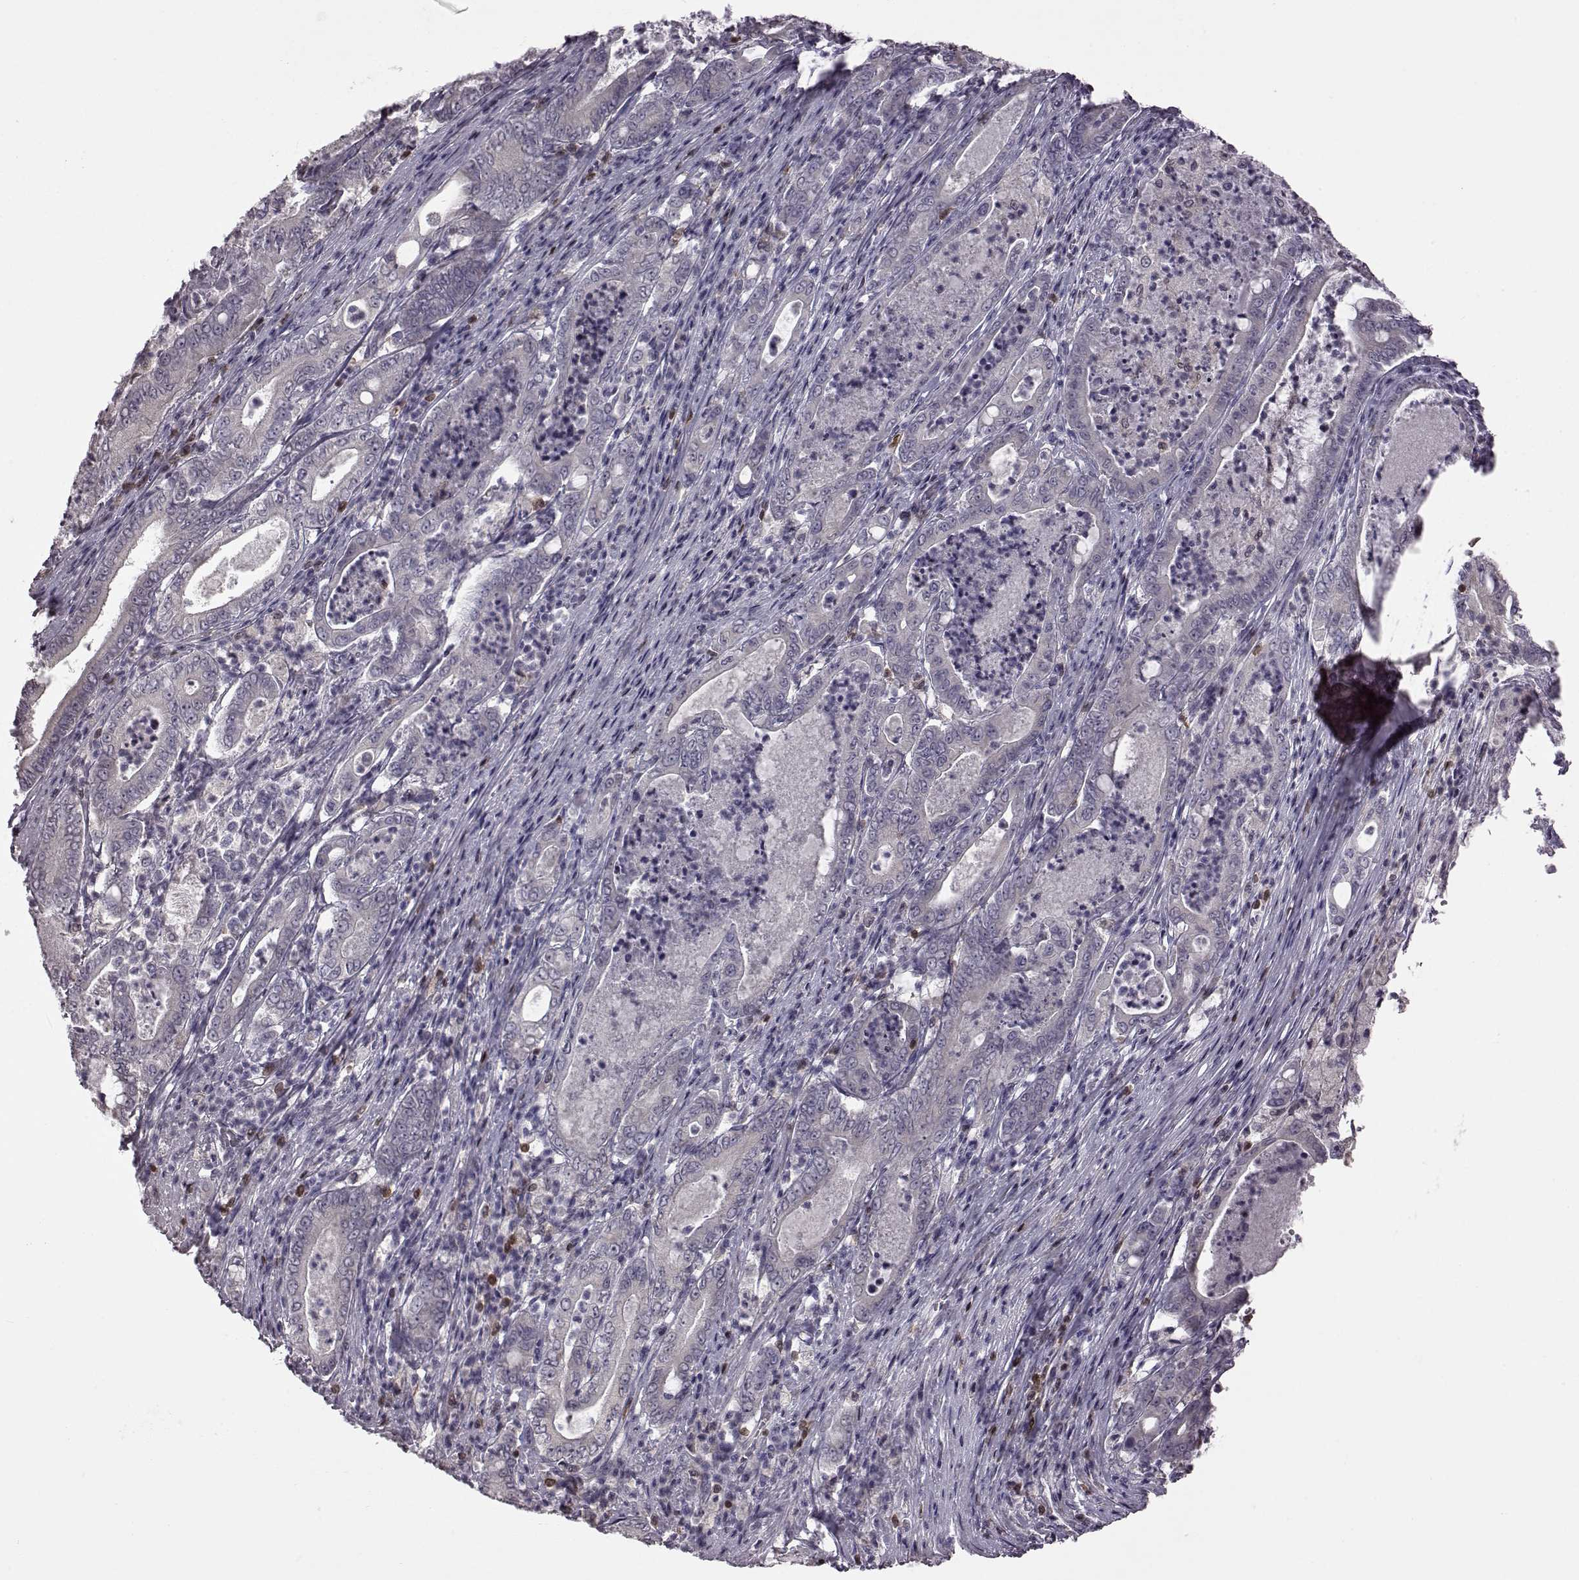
{"staining": {"intensity": "negative", "quantity": "none", "location": "none"}, "tissue": "pancreatic cancer", "cell_type": "Tumor cells", "image_type": "cancer", "snomed": [{"axis": "morphology", "description": "Adenocarcinoma, NOS"}, {"axis": "topography", "description": "Pancreas"}], "caption": "The histopathology image exhibits no significant expression in tumor cells of pancreatic adenocarcinoma.", "gene": "DOK2", "patient": {"sex": "male", "age": 71}}